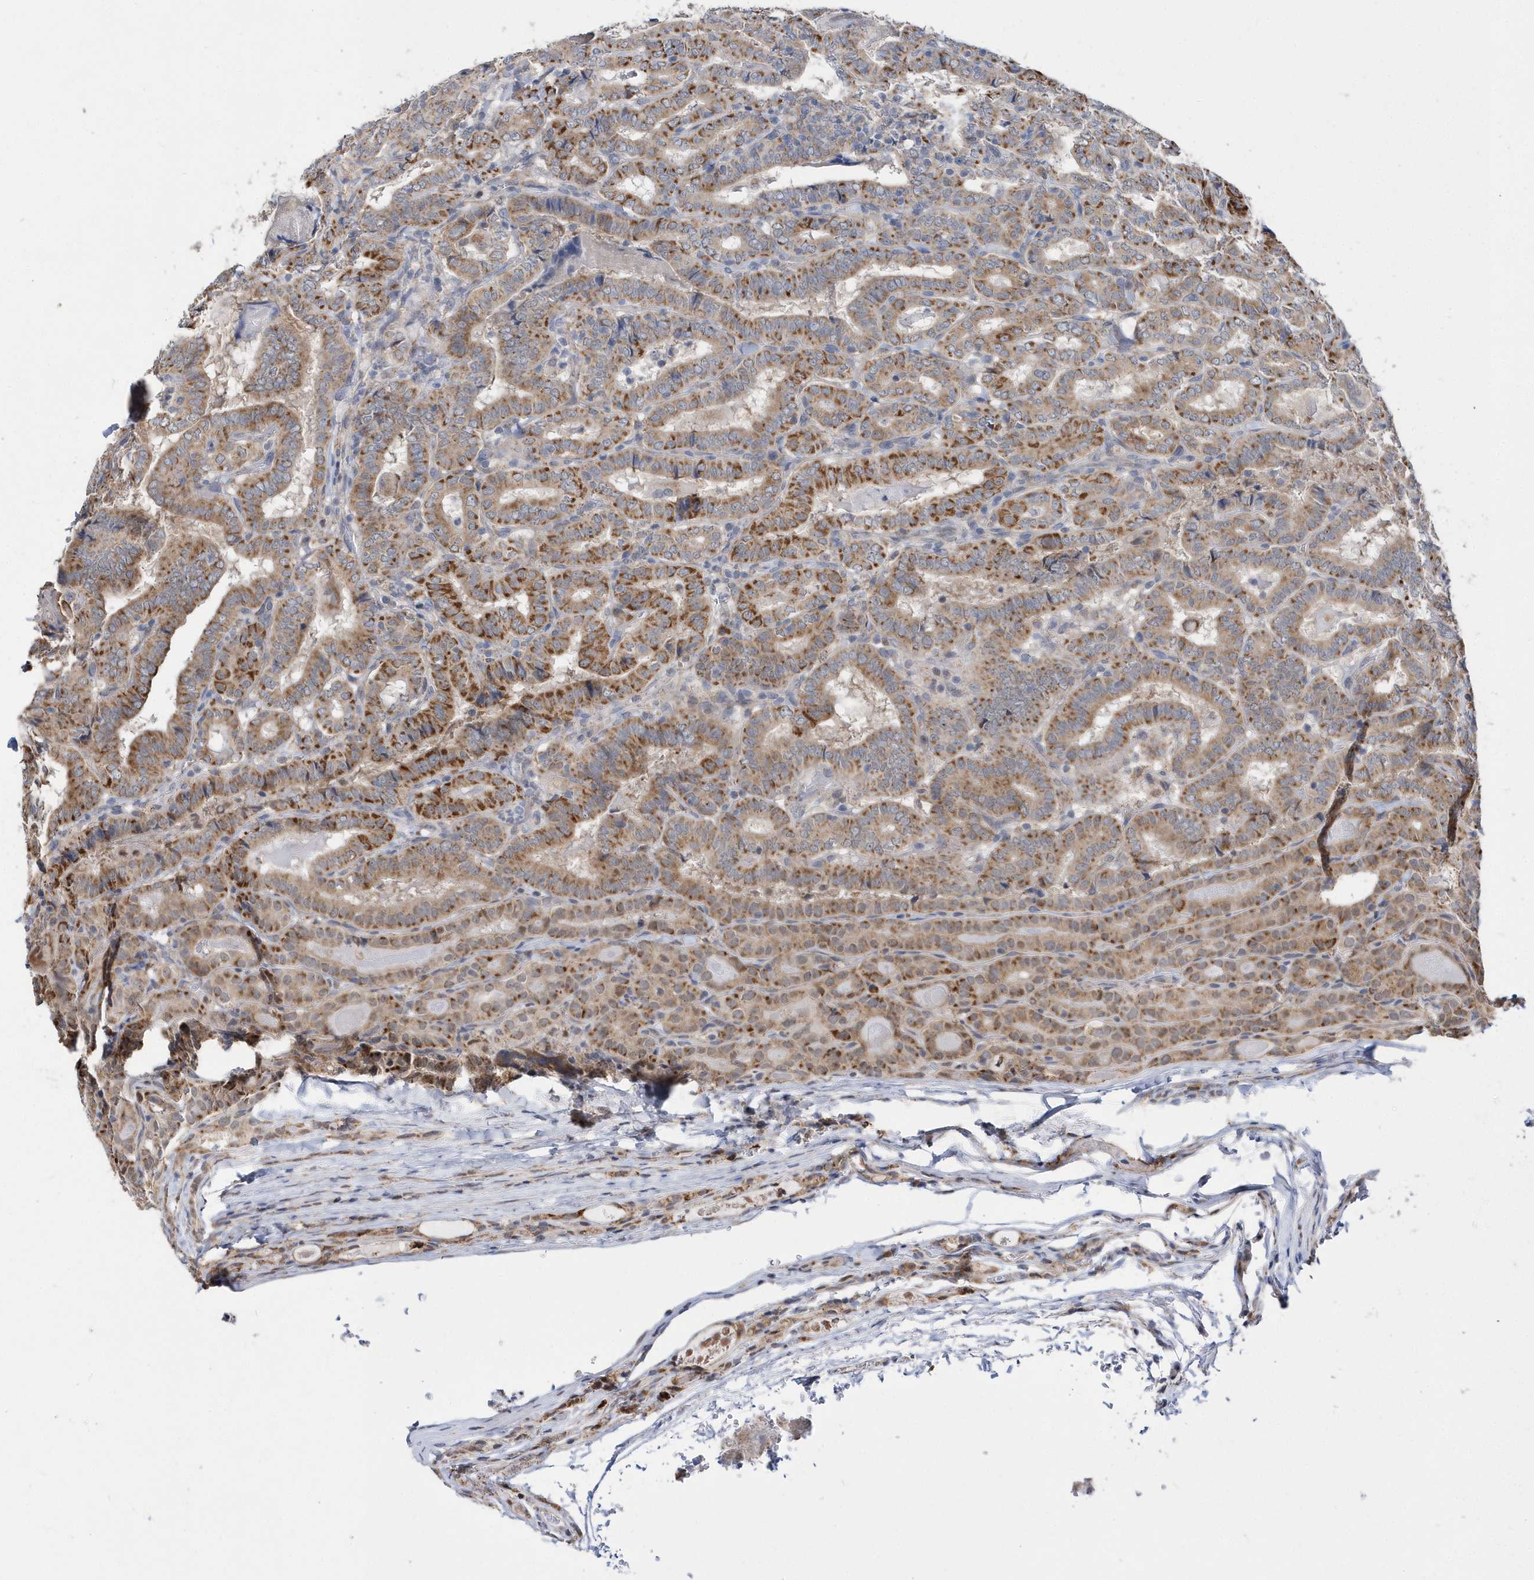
{"staining": {"intensity": "strong", "quantity": "25%-75%", "location": "cytoplasmic/membranous"}, "tissue": "thyroid cancer", "cell_type": "Tumor cells", "image_type": "cancer", "snomed": [{"axis": "morphology", "description": "Papillary adenocarcinoma, NOS"}, {"axis": "topography", "description": "Thyroid gland"}], "caption": "Immunohistochemical staining of thyroid cancer exhibits strong cytoplasmic/membranous protein staining in approximately 25%-75% of tumor cells.", "gene": "SPATA5", "patient": {"sex": "female", "age": 72}}